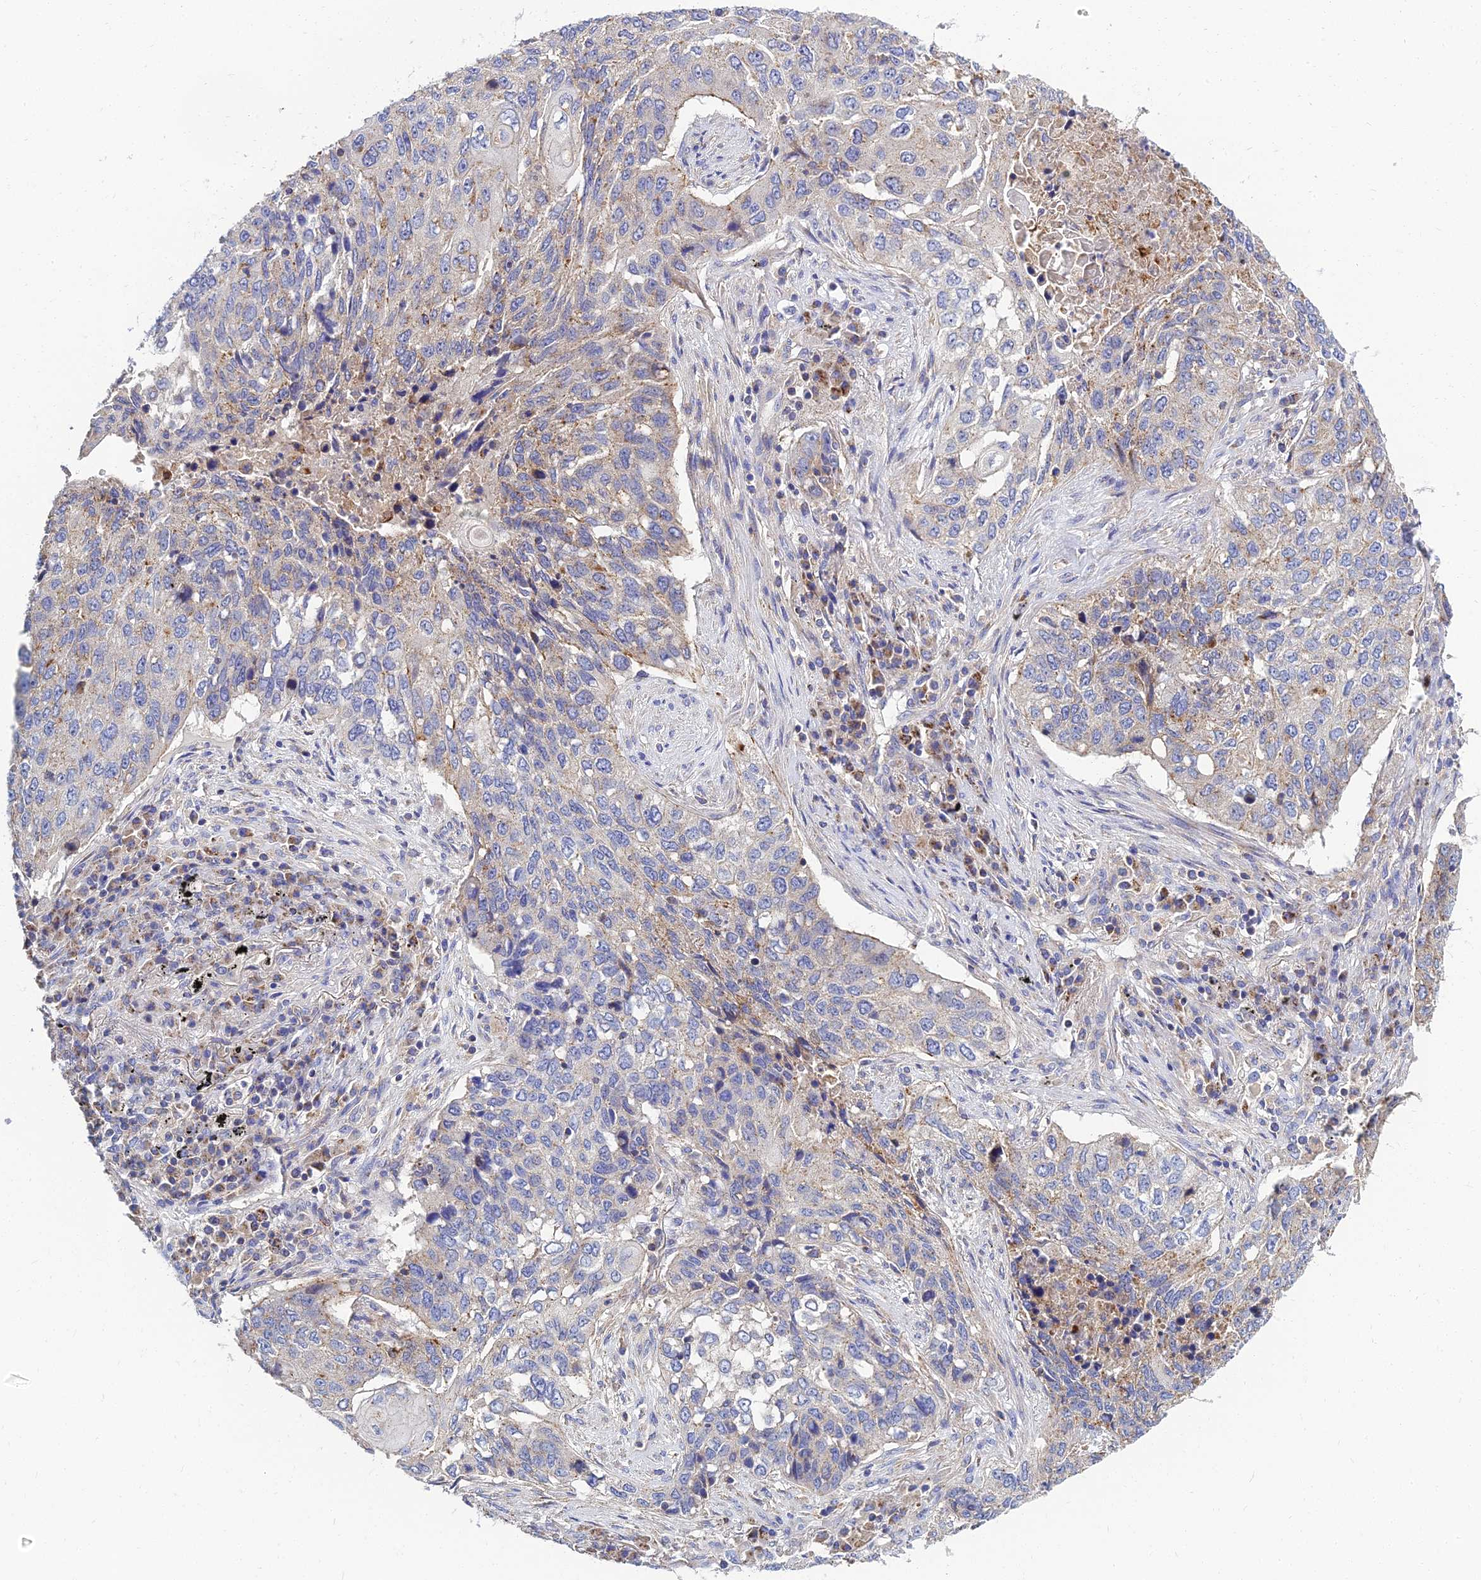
{"staining": {"intensity": "weak", "quantity": "25%-75%", "location": "cytoplasmic/membranous"}, "tissue": "lung cancer", "cell_type": "Tumor cells", "image_type": "cancer", "snomed": [{"axis": "morphology", "description": "Squamous cell carcinoma, NOS"}, {"axis": "topography", "description": "Lung"}], "caption": "Protein analysis of lung cancer (squamous cell carcinoma) tissue demonstrates weak cytoplasmic/membranous expression in approximately 25%-75% of tumor cells. (Brightfield microscopy of DAB IHC at high magnification).", "gene": "NPY", "patient": {"sex": "female", "age": 63}}